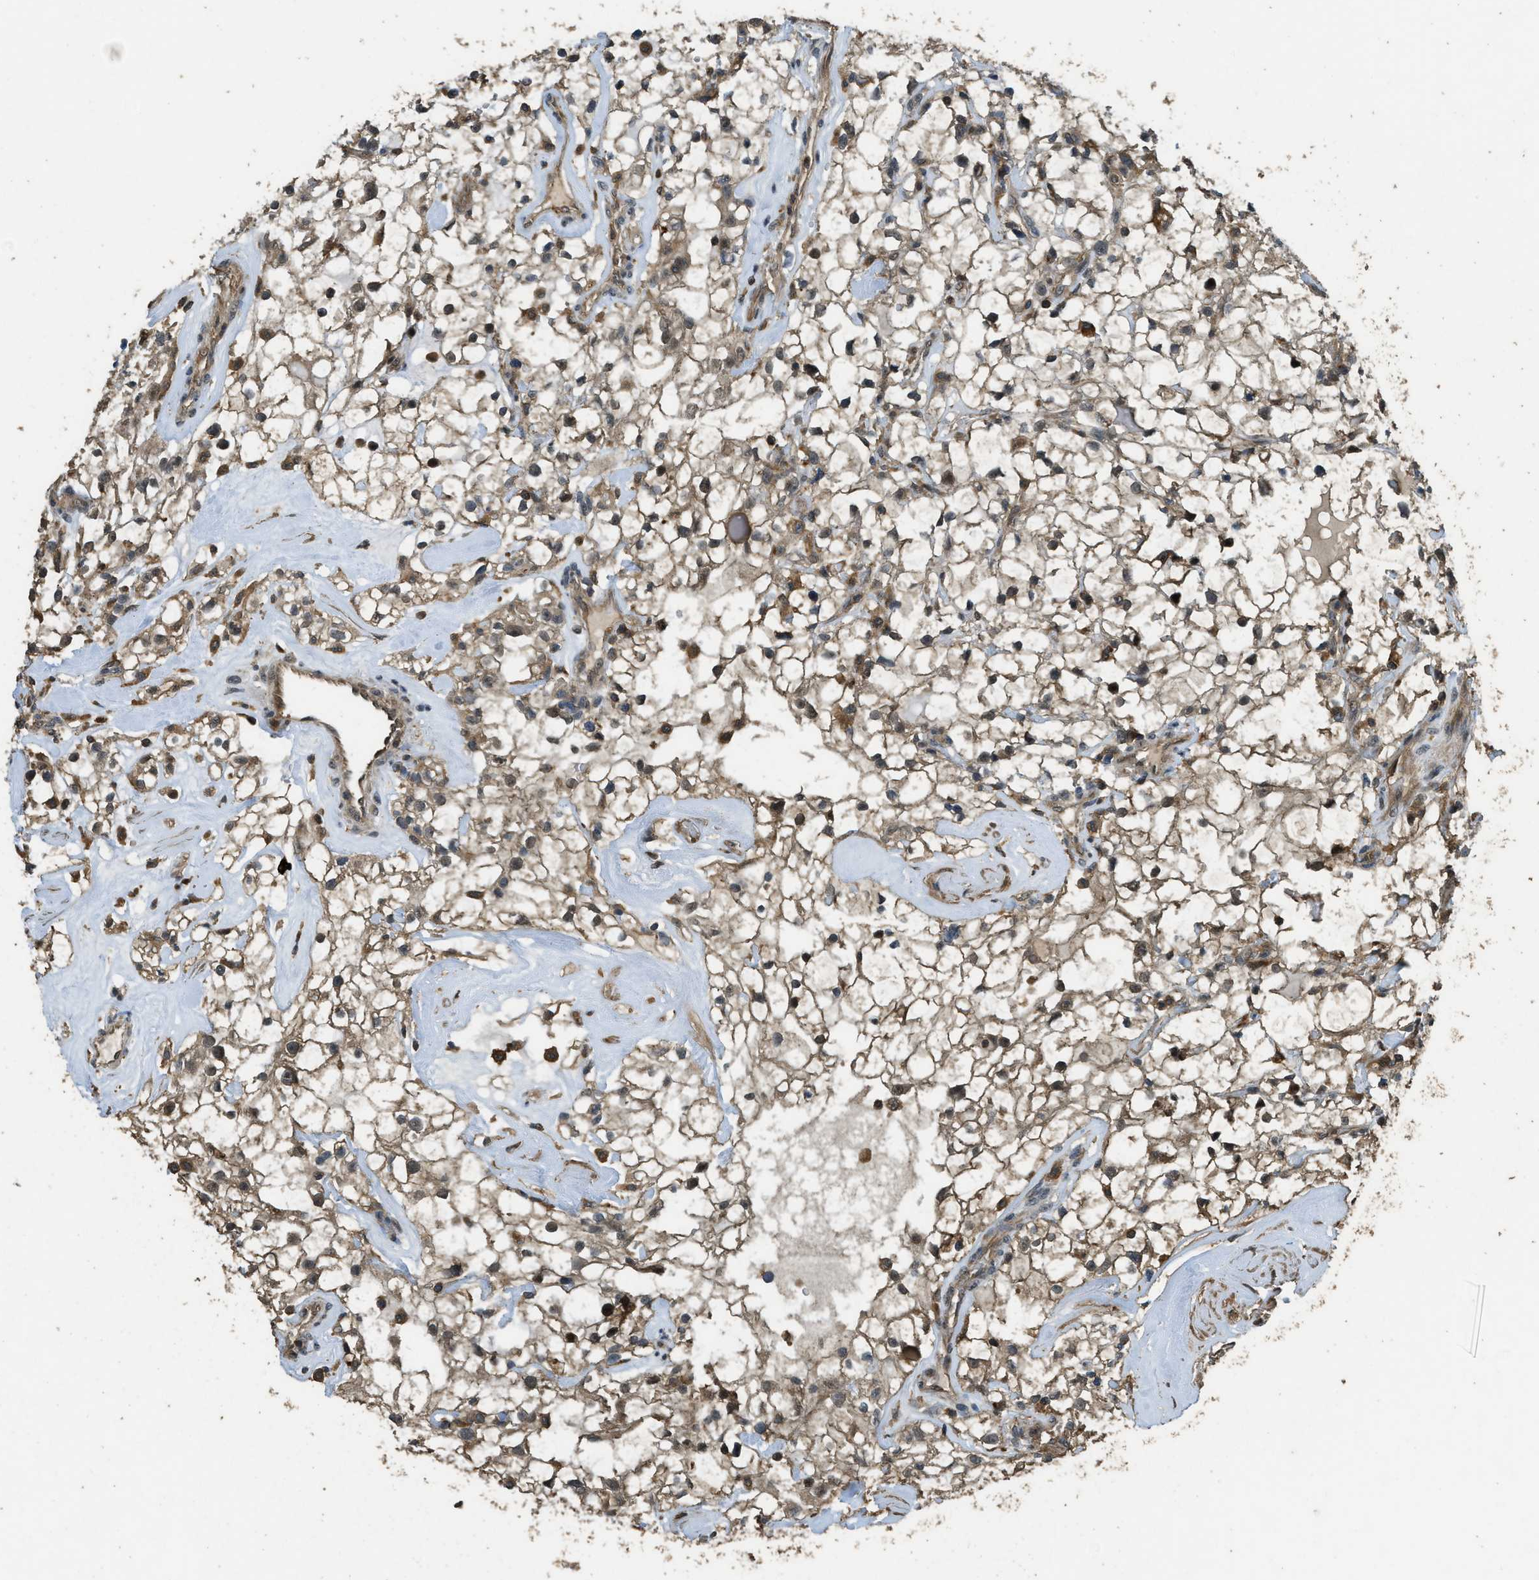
{"staining": {"intensity": "moderate", "quantity": ">75%", "location": "cytoplasmic/membranous"}, "tissue": "renal cancer", "cell_type": "Tumor cells", "image_type": "cancer", "snomed": [{"axis": "morphology", "description": "Adenocarcinoma, NOS"}, {"axis": "topography", "description": "Kidney"}], "caption": "Moderate cytoplasmic/membranous staining is identified in approximately >75% of tumor cells in renal cancer (adenocarcinoma). (DAB (3,3'-diaminobenzidine) = brown stain, brightfield microscopy at high magnification).", "gene": "PPP6R3", "patient": {"sex": "female", "age": 60}}